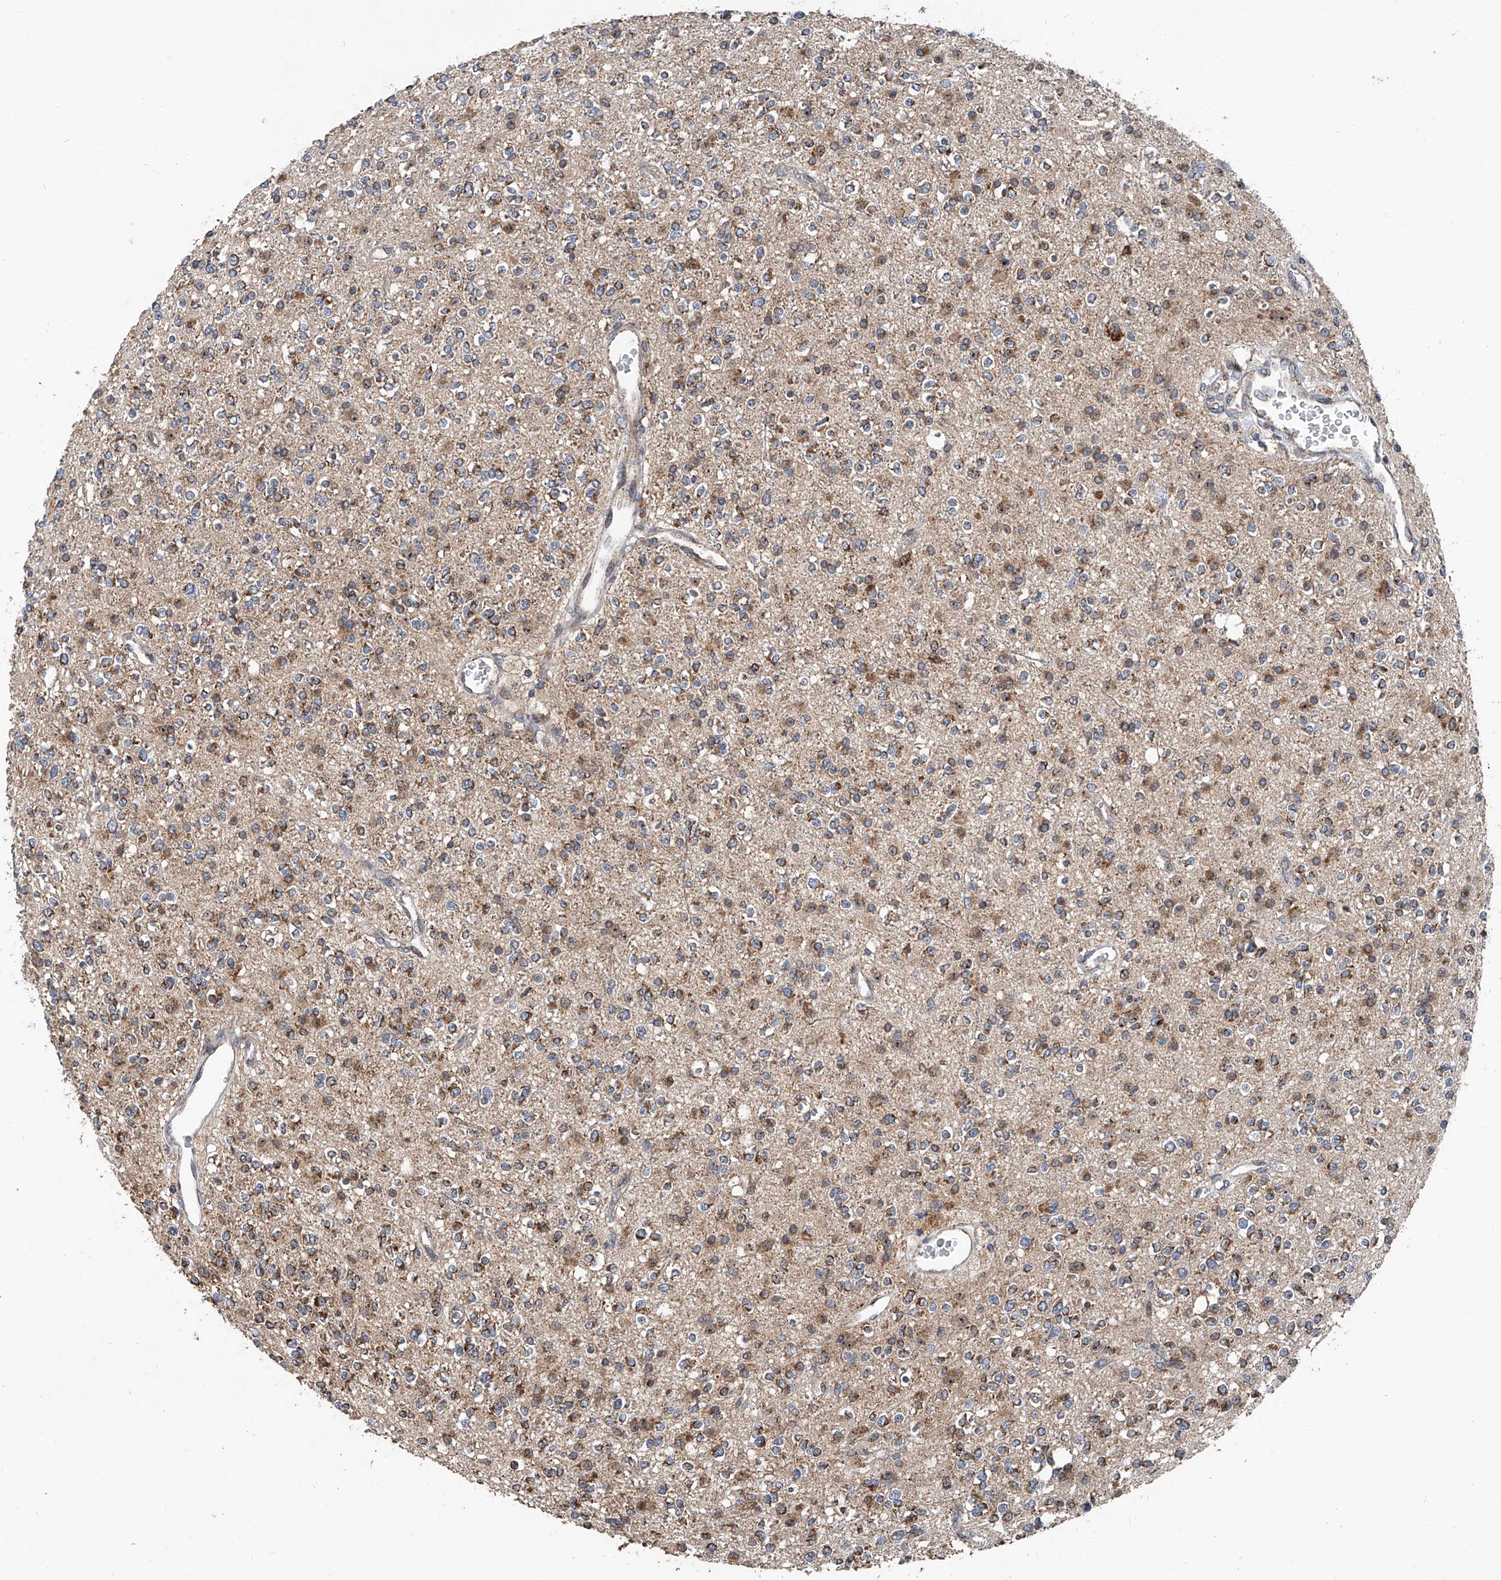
{"staining": {"intensity": "moderate", "quantity": ">75%", "location": "cytoplasmic/membranous"}, "tissue": "glioma", "cell_type": "Tumor cells", "image_type": "cancer", "snomed": [{"axis": "morphology", "description": "Glioma, malignant, High grade"}, {"axis": "topography", "description": "Brain"}], "caption": "Approximately >75% of tumor cells in glioma demonstrate moderate cytoplasmic/membranous protein expression as visualized by brown immunohistochemical staining.", "gene": "BCKDHB", "patient": {"sex": "male", "age": 34}}